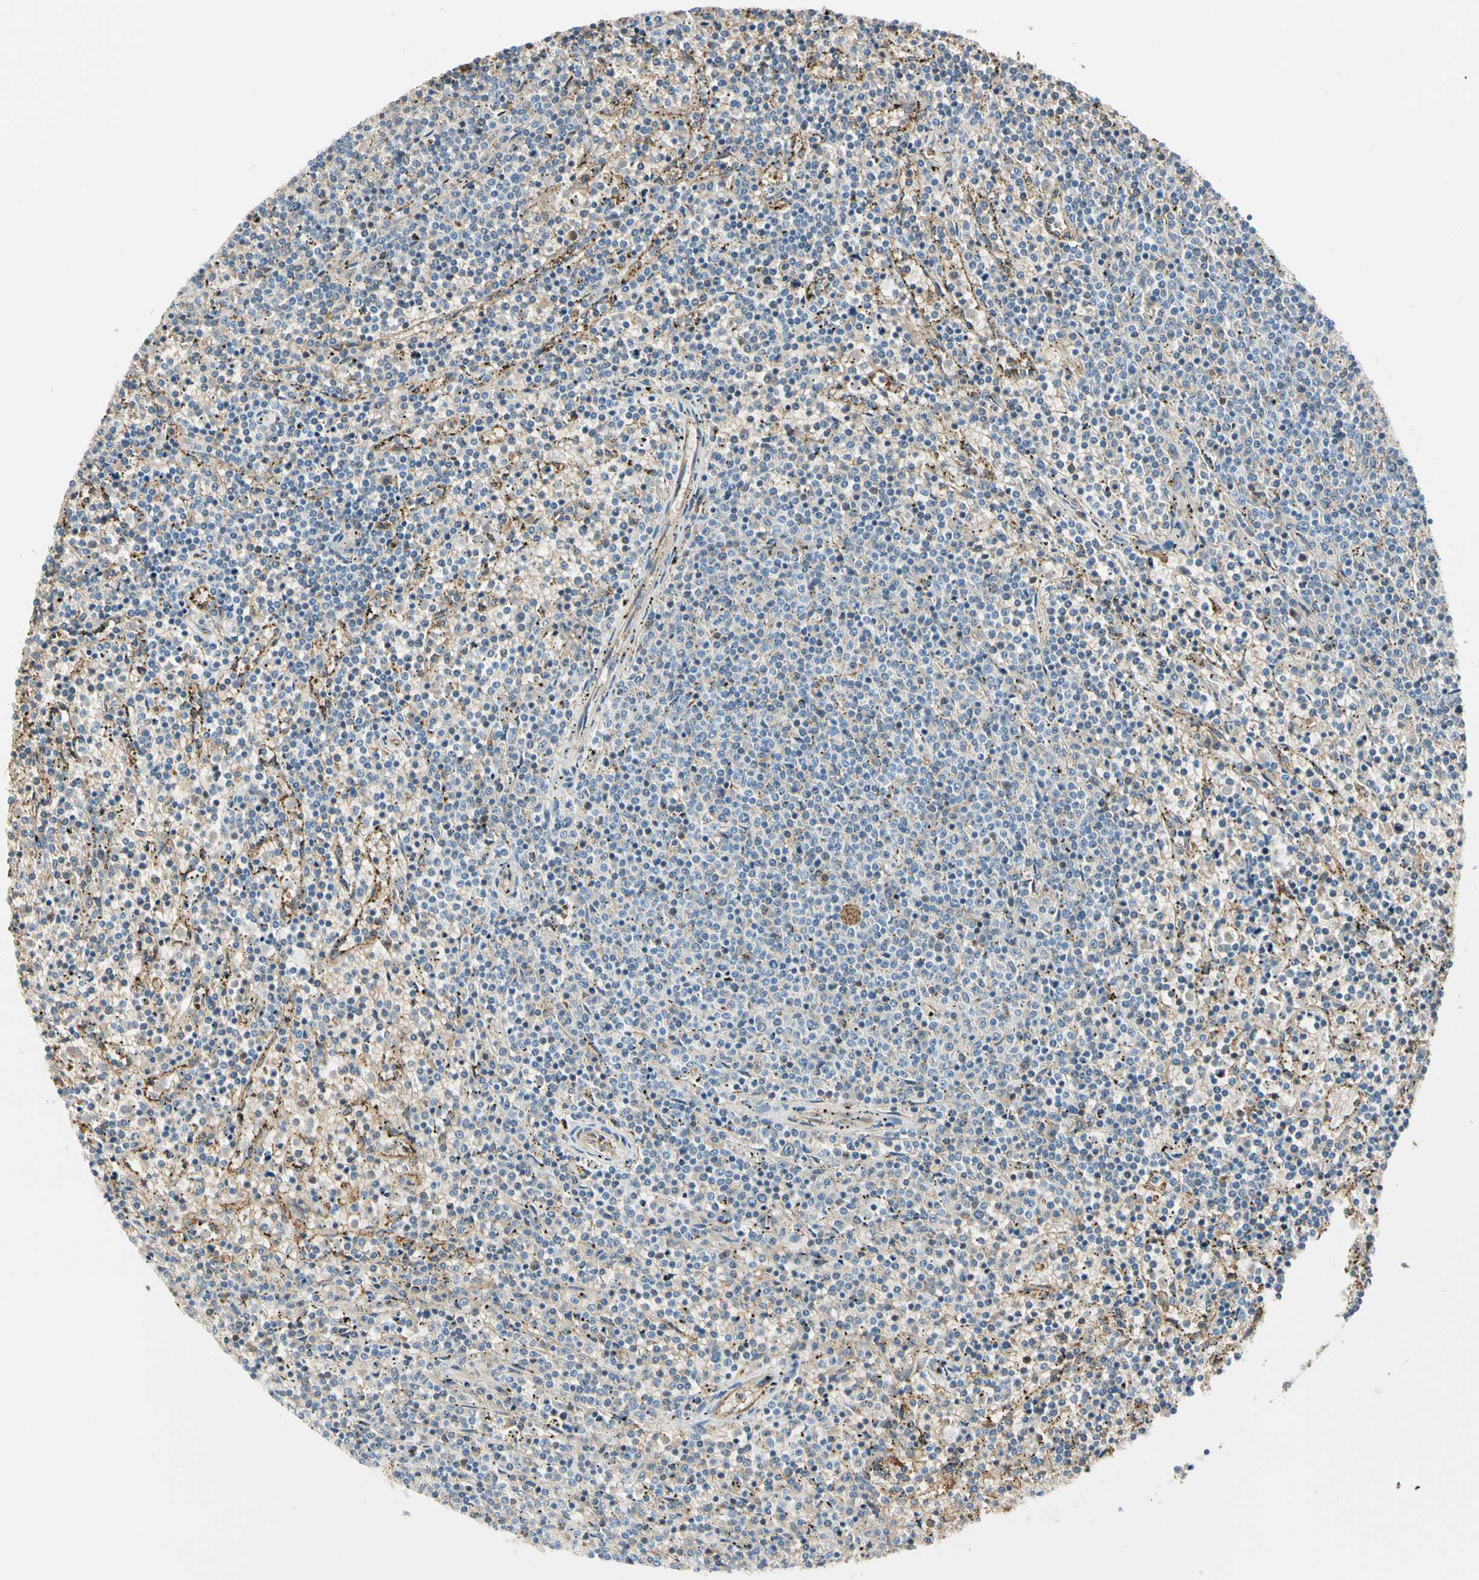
{"staining": {"intensity": "weak", "quantity": "25%-75%", "location": "cytoplasmic/membranous"}, "tissue": "lymphoma", "cell_type": "Tumor cells", "image_type": "cancer", "snomed": [{"axis": "morphology", "description": "Malignant lymphoma, non-Hodgkin's type, Low grade"}, {"axis": "topography", "description": "Spleen"}], "caption": "Tumor cells show weak cytoplasmic/membranous expression in about 25%-75% of cells in low-grade malignant lymphoma, non-Hodgkin's type. The staining was performed using DAB (3,3'-diaminobenzidine), with brown indicating positive protein expression. Nuclei are stained blue with hematoxylin.", "gene": "LAMB3", "patient": {"sex": "female", "age": 50}}